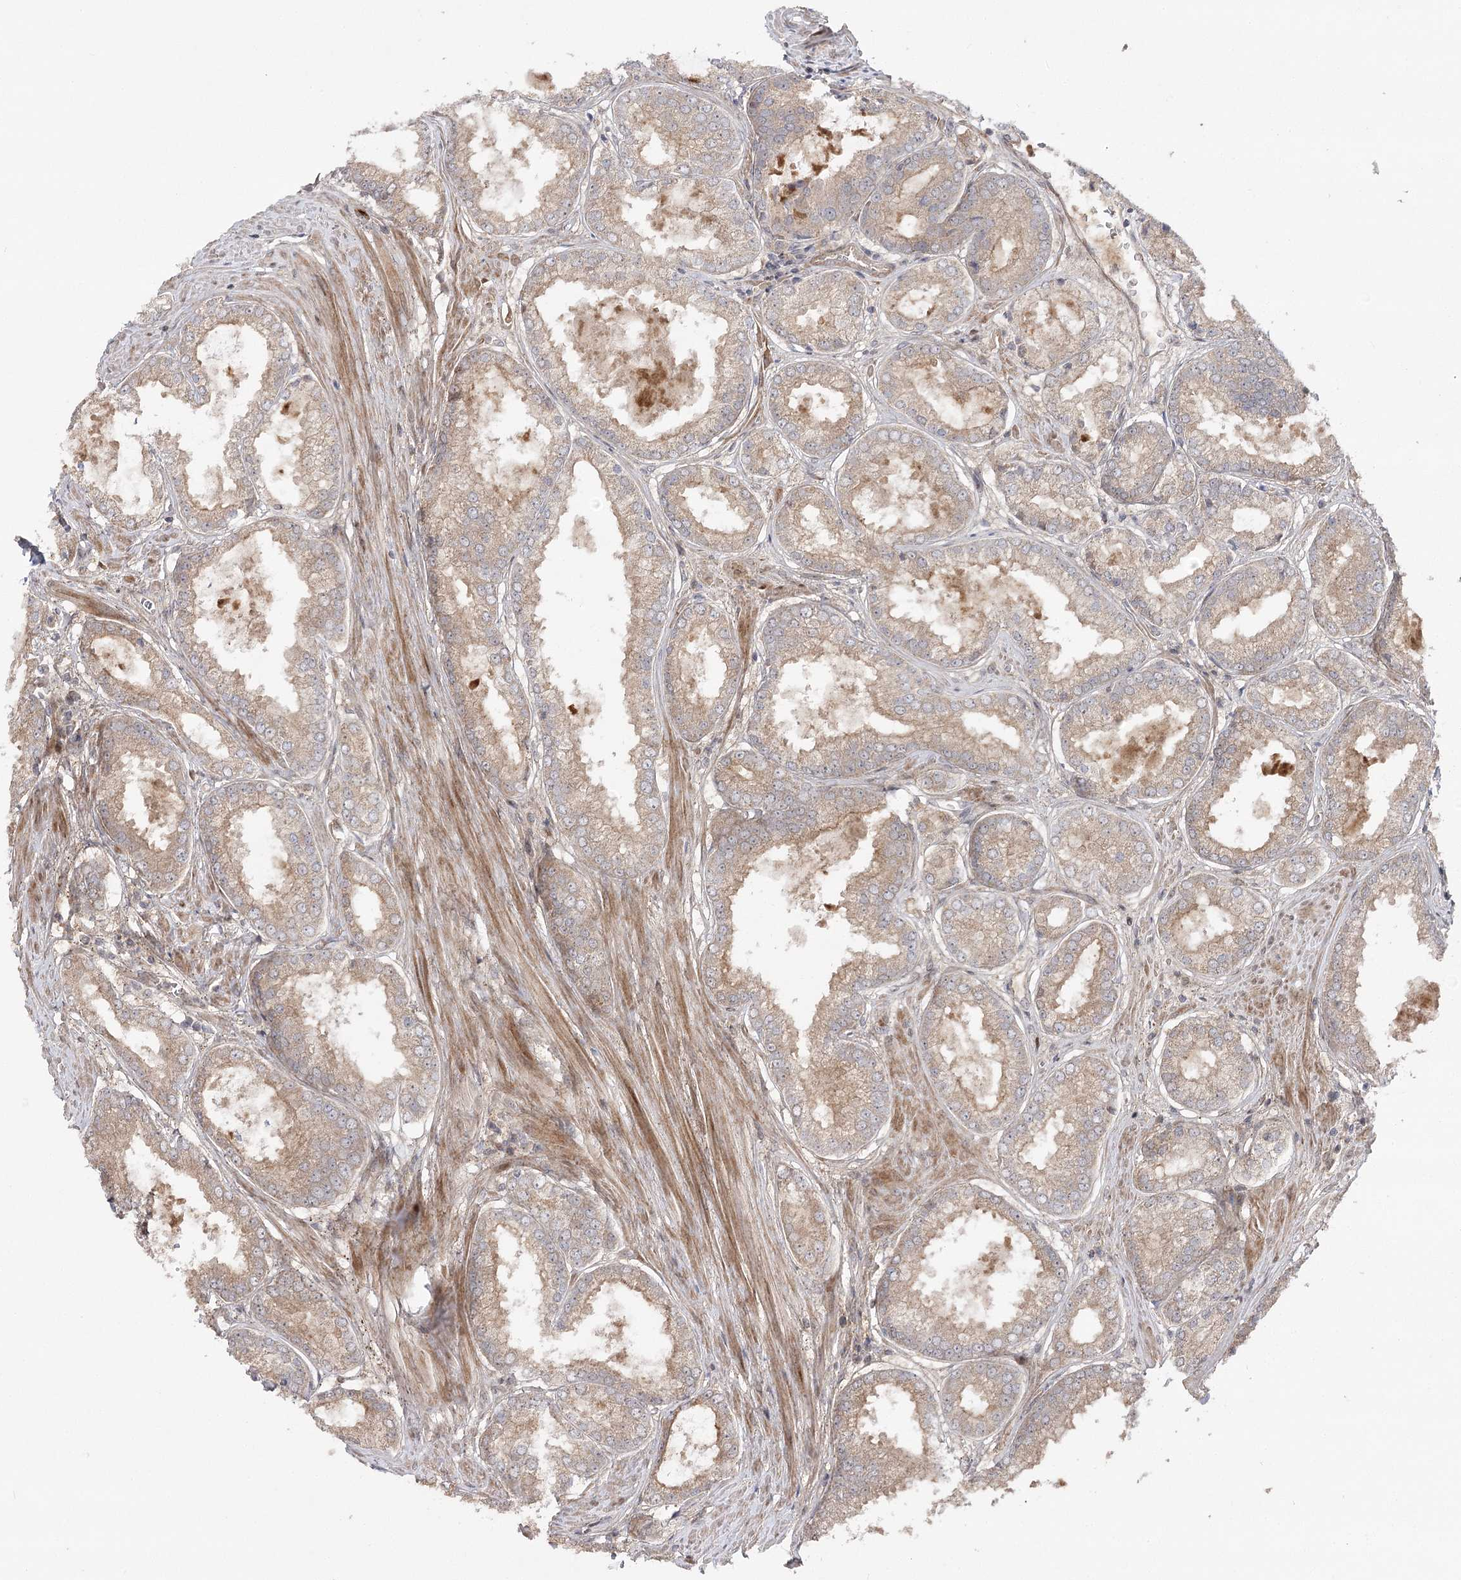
{"staining": {"intensity": "weak", "quantity": ">75%", "location": "cytoplasmic/membranous"}, "tissue": "prostate cancer", "cell_type": "Tumor cells", "image_type": "cancer", "snomed": [{"axis": "morphology", "description": "Adenocarcinoma, Low grade"}, {"axis": "topography", "description": "Prostate"}], "caption": "A low amount of weak cytoplasmic/membranous staining is identified in about >75% of tumor cells in prostate low-grade adenocarcinoma tissue. The staining was performed using DAB, with brown indicating positive protein expression. Nuclei are stained blue with hematoxylin.", "gene": "OBSL1", "patient": {"sex": "male", "age": 64}}